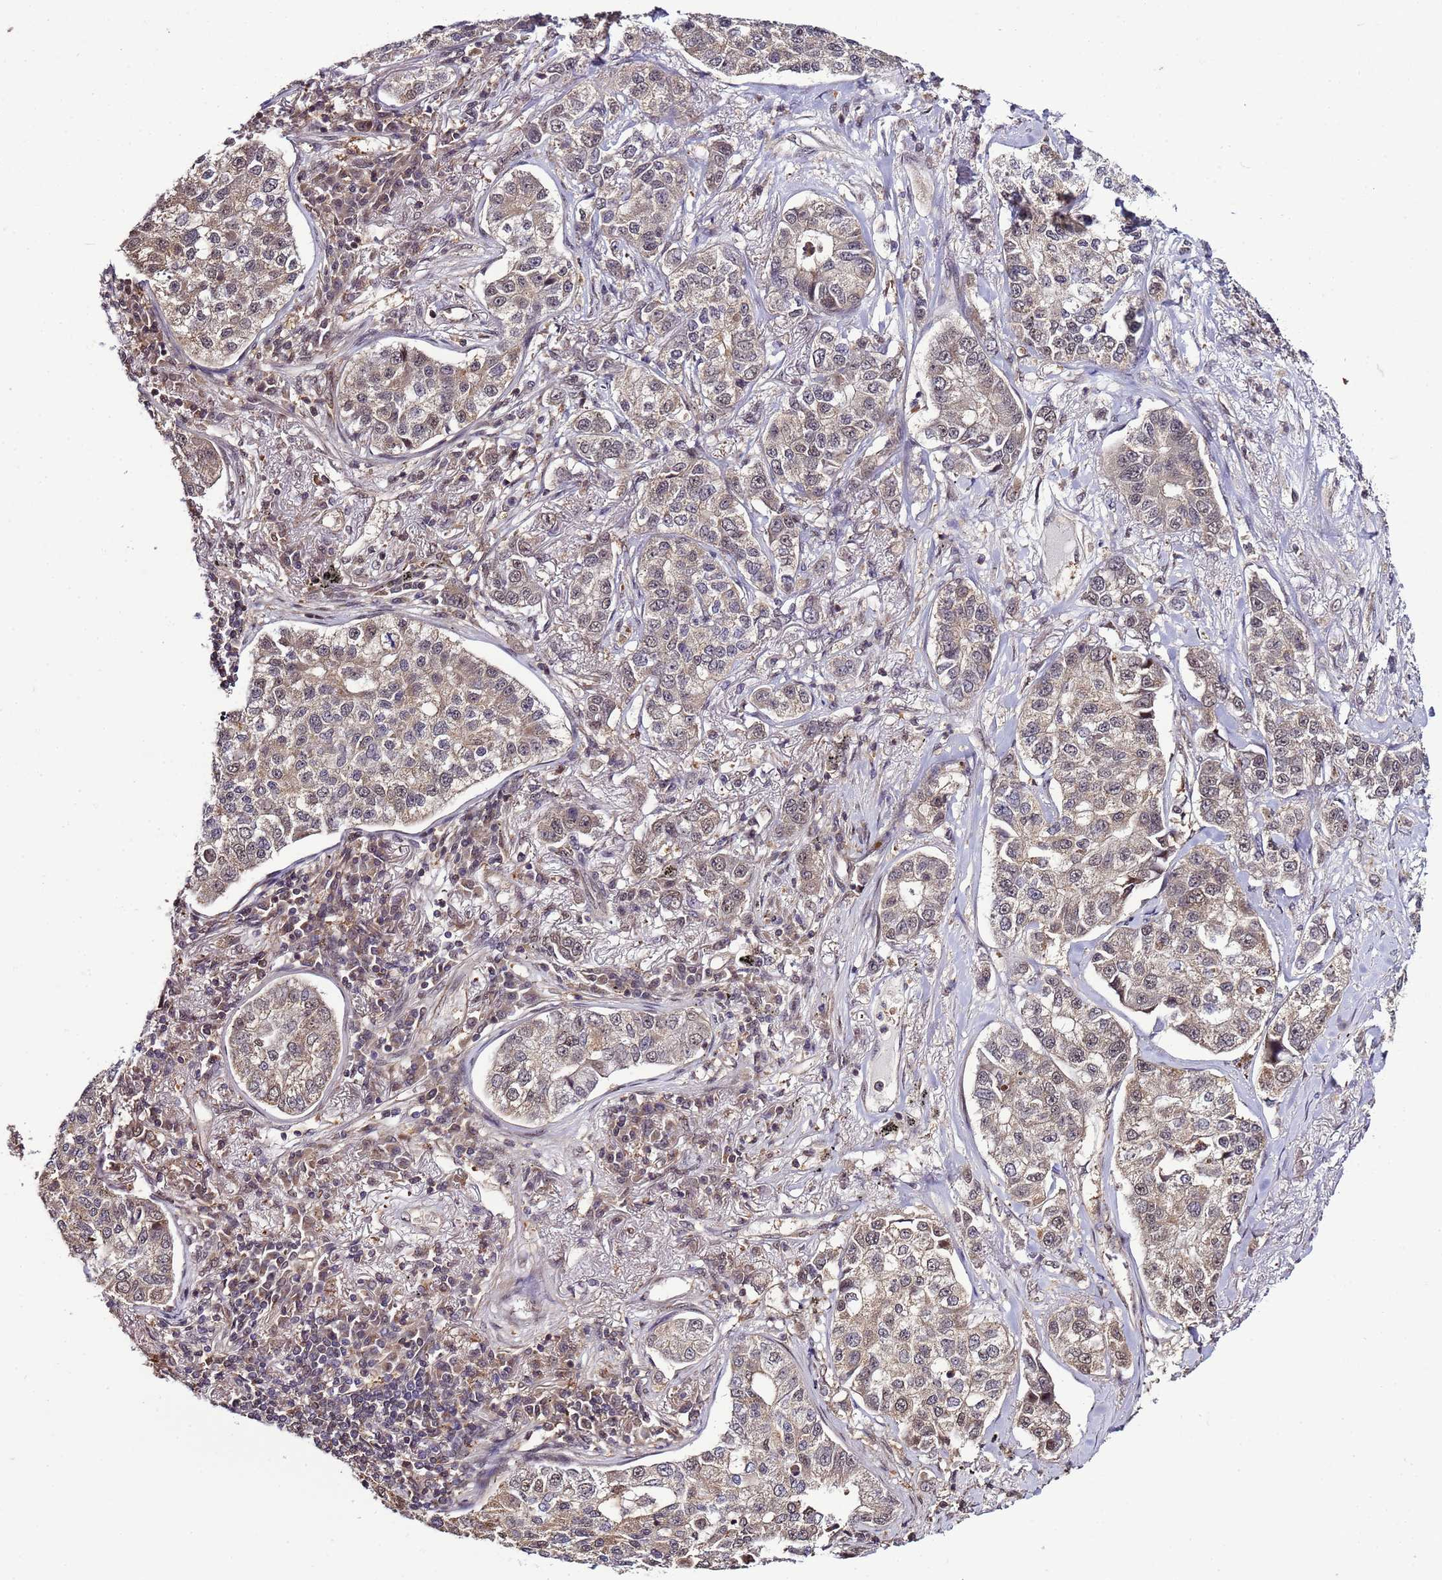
{"staining": {"intensity": "weak", "quantity": ">75%", "location": "nuclear"}, "tissue": "lung cancer", "cell_type": "Tumor cells", "image_type": "cancer", "snomed": [{"axis": "morphology", "description": "Adenocarcinoma, NOS"}, {"axis": "topography", "description": "Lung"}], "caption": "Protein staining of adenocarcinoma (lung) tissue displays weak nuclear expression in approximately >75% of tumor cells.", "gene": "GEN1", "patient": {"sex": "male", "age": 49}}